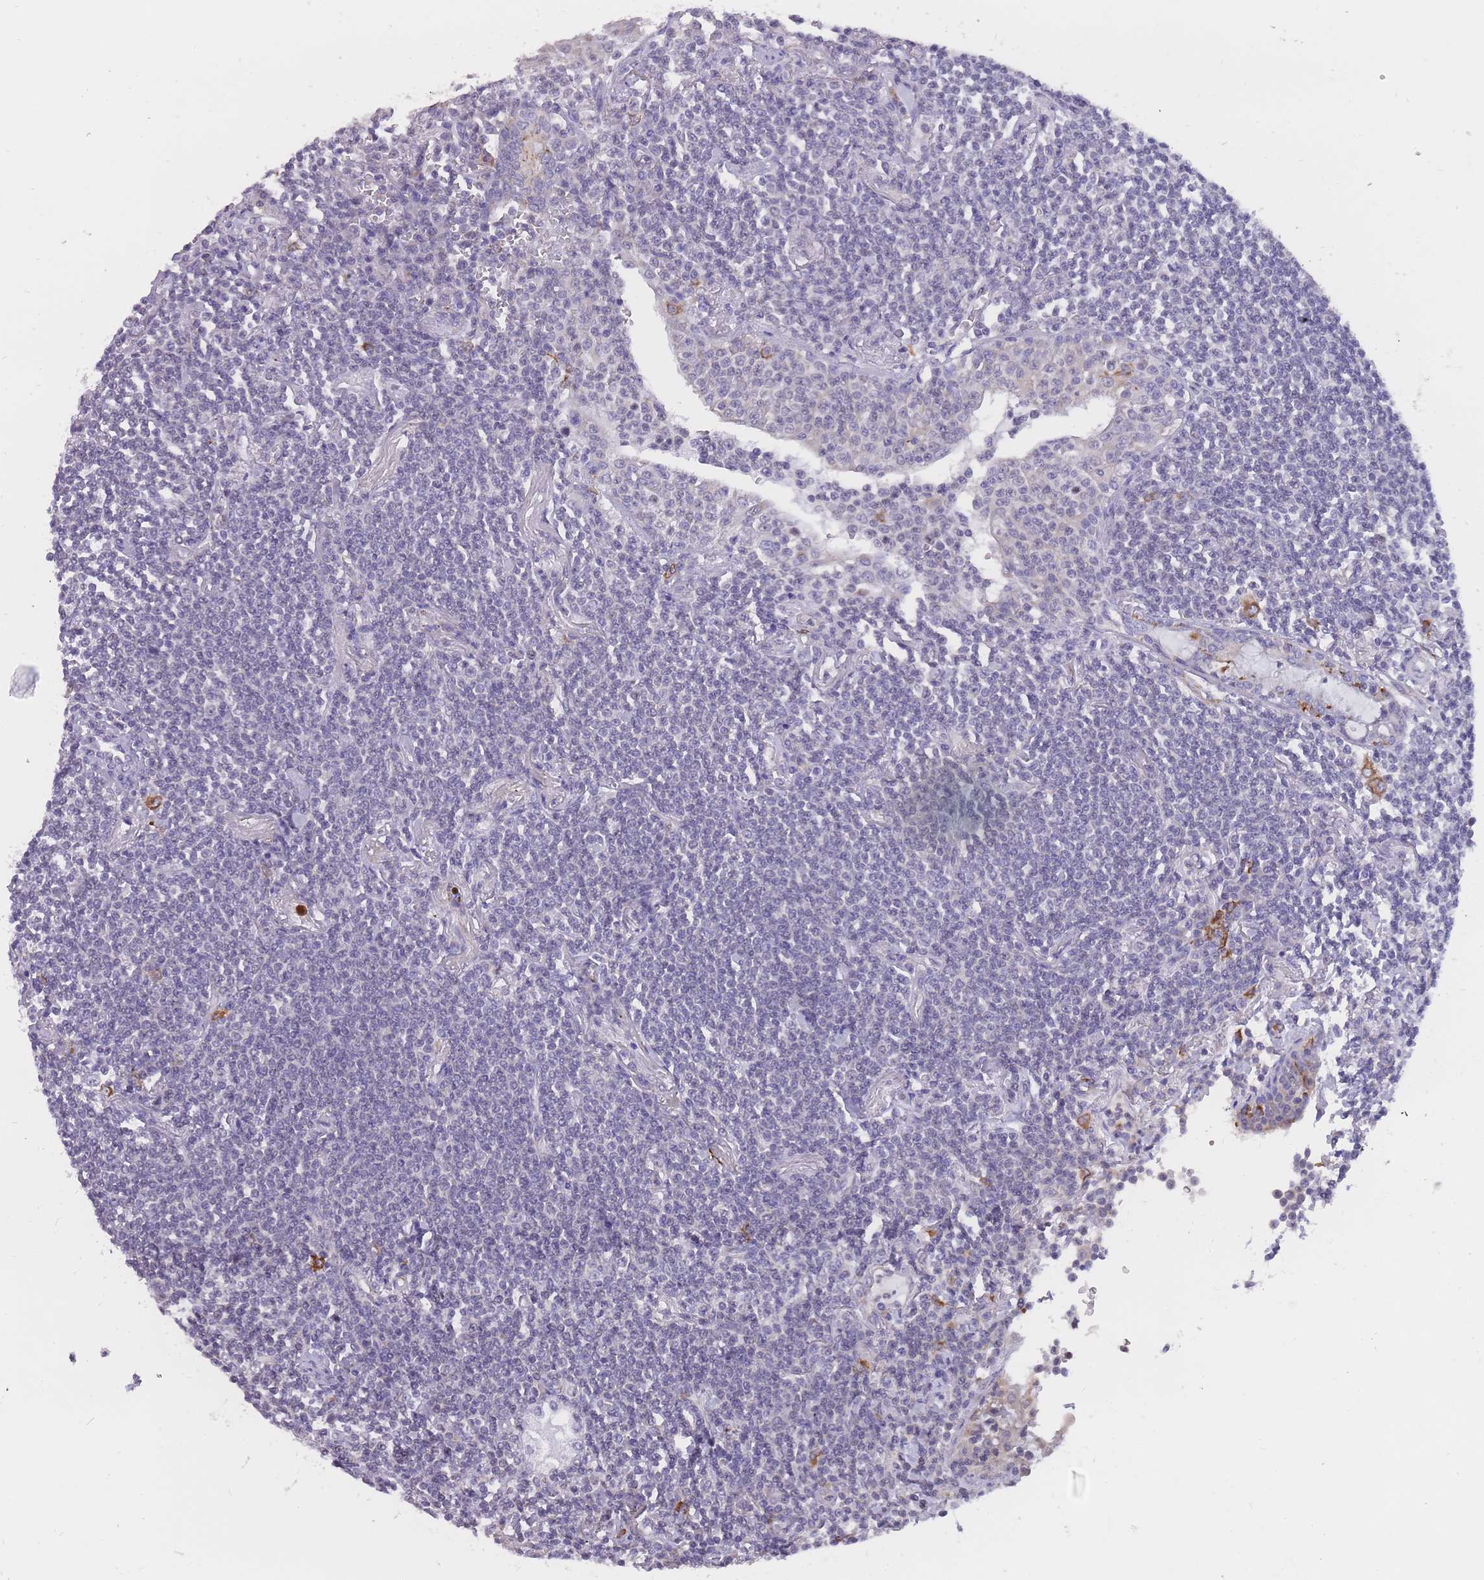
{"staining": {"intensity": "negative", "quantity": "none", "location": "none"}, "tissue": "lymphoma", "cell_type": "Tumor cells", "image_type": "cancer", "snomed": [{"axis": "morphology", "description": "Malignant lymphoma, non-Hodgkin's type, Low grade"}, {"axis": "topography", "description": "Lung"}], "caption": "Low-grade malignant lymphoma, non-Hodgkin's type was stained to show a protein in brown. There is no significant staining in tumor cells.", "gene": "ZNF662", "patient": {"sex": "female", "age": 71}}